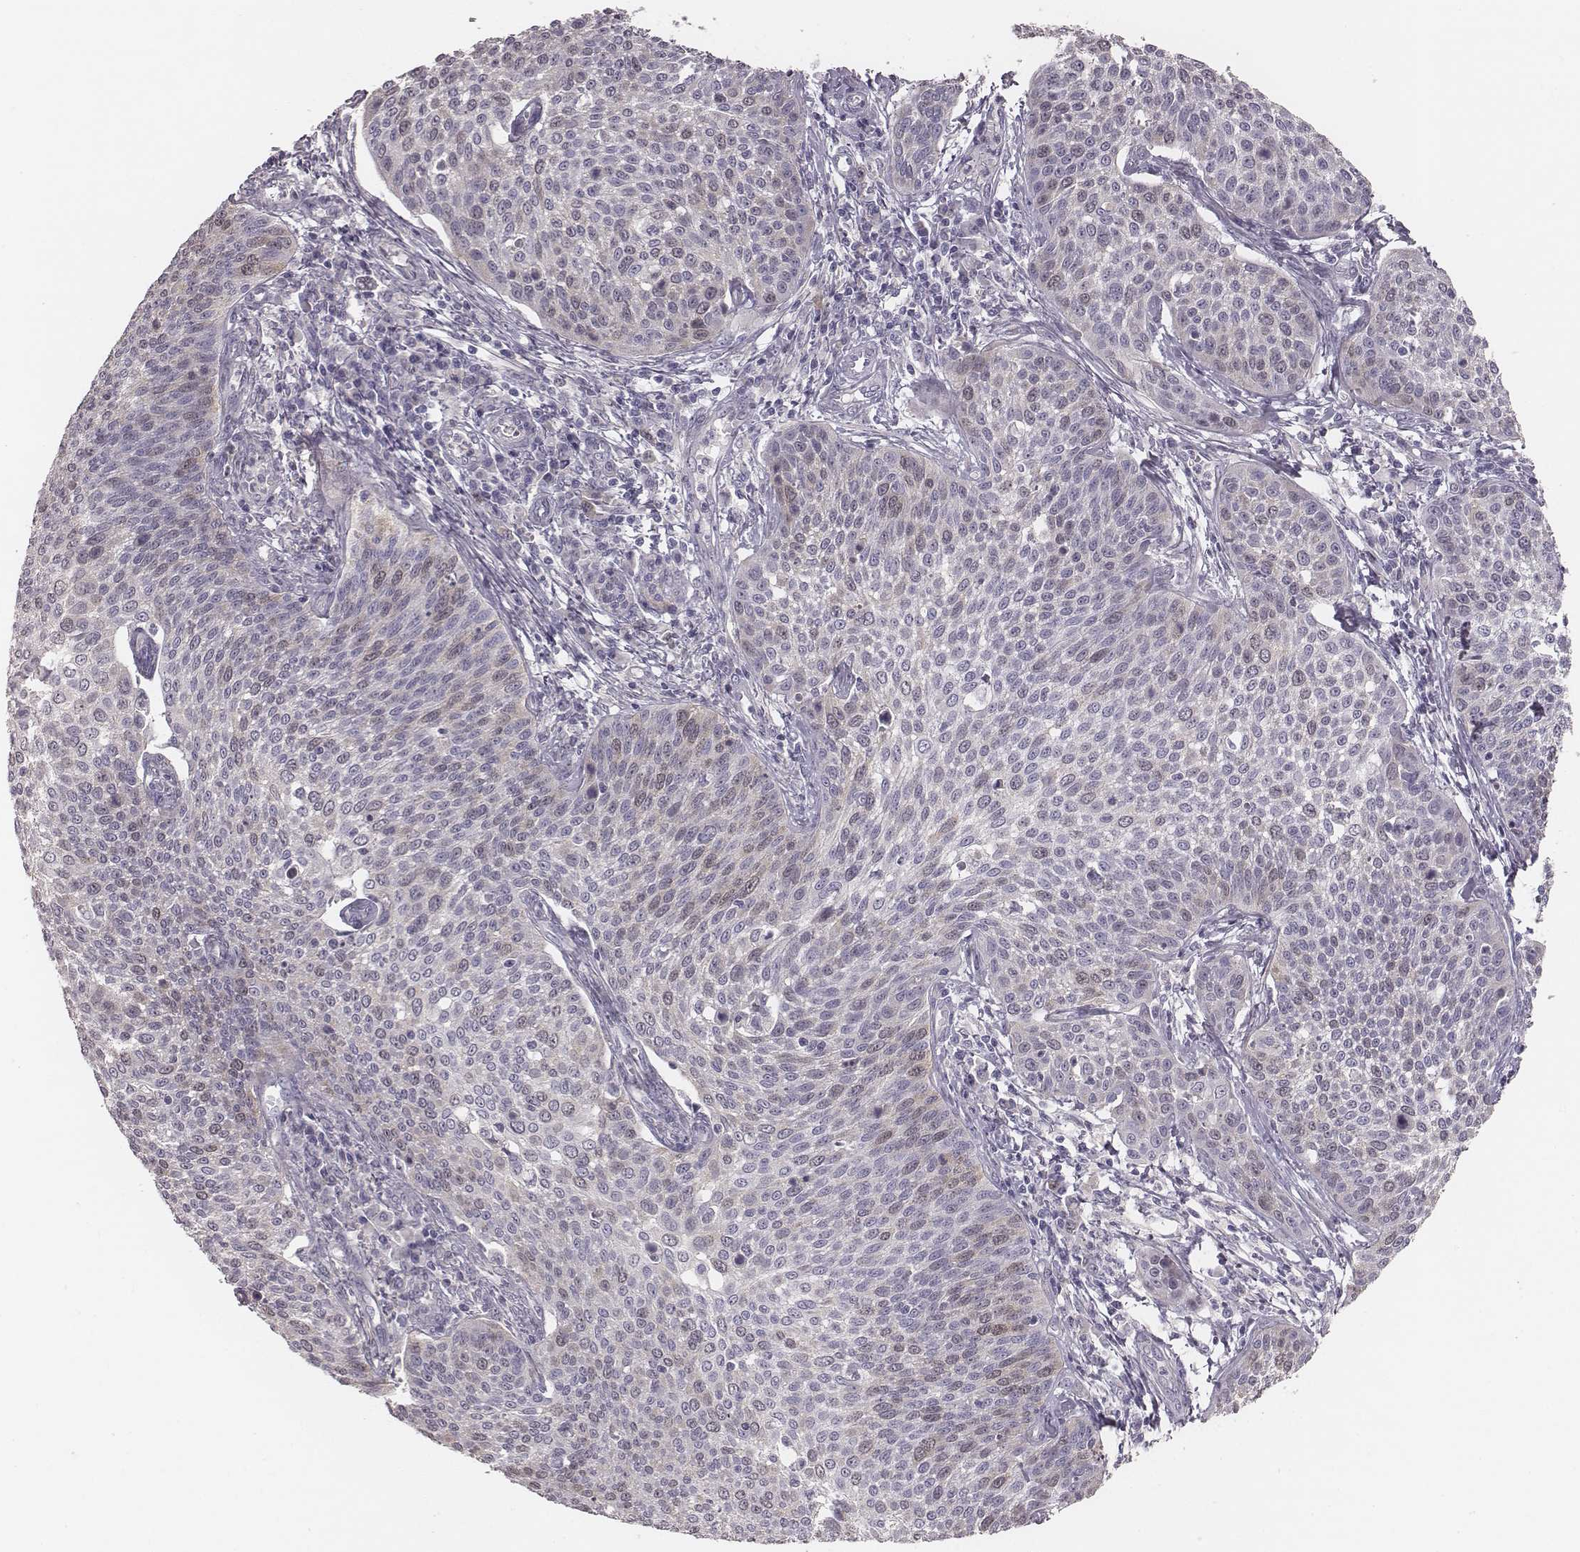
{"staining": {"intensity": "negative", "quantity": "none", "location": "none"}, "tissue": "cervical cancer", "cell_type": "Tumor cells", "image_type": "cancer", "snomed": [{"axis": "morphology", "description": "Squamous cell carcinoma, NOS"}, {"axis": "topography", "description": "Cervix"}], "caption": "Tumor cells show no significant protein positivity in cervical cancer. Nuclei are stained in blue.", "gene": "PBK", "patient": {"sex": "female", "age": 34}}